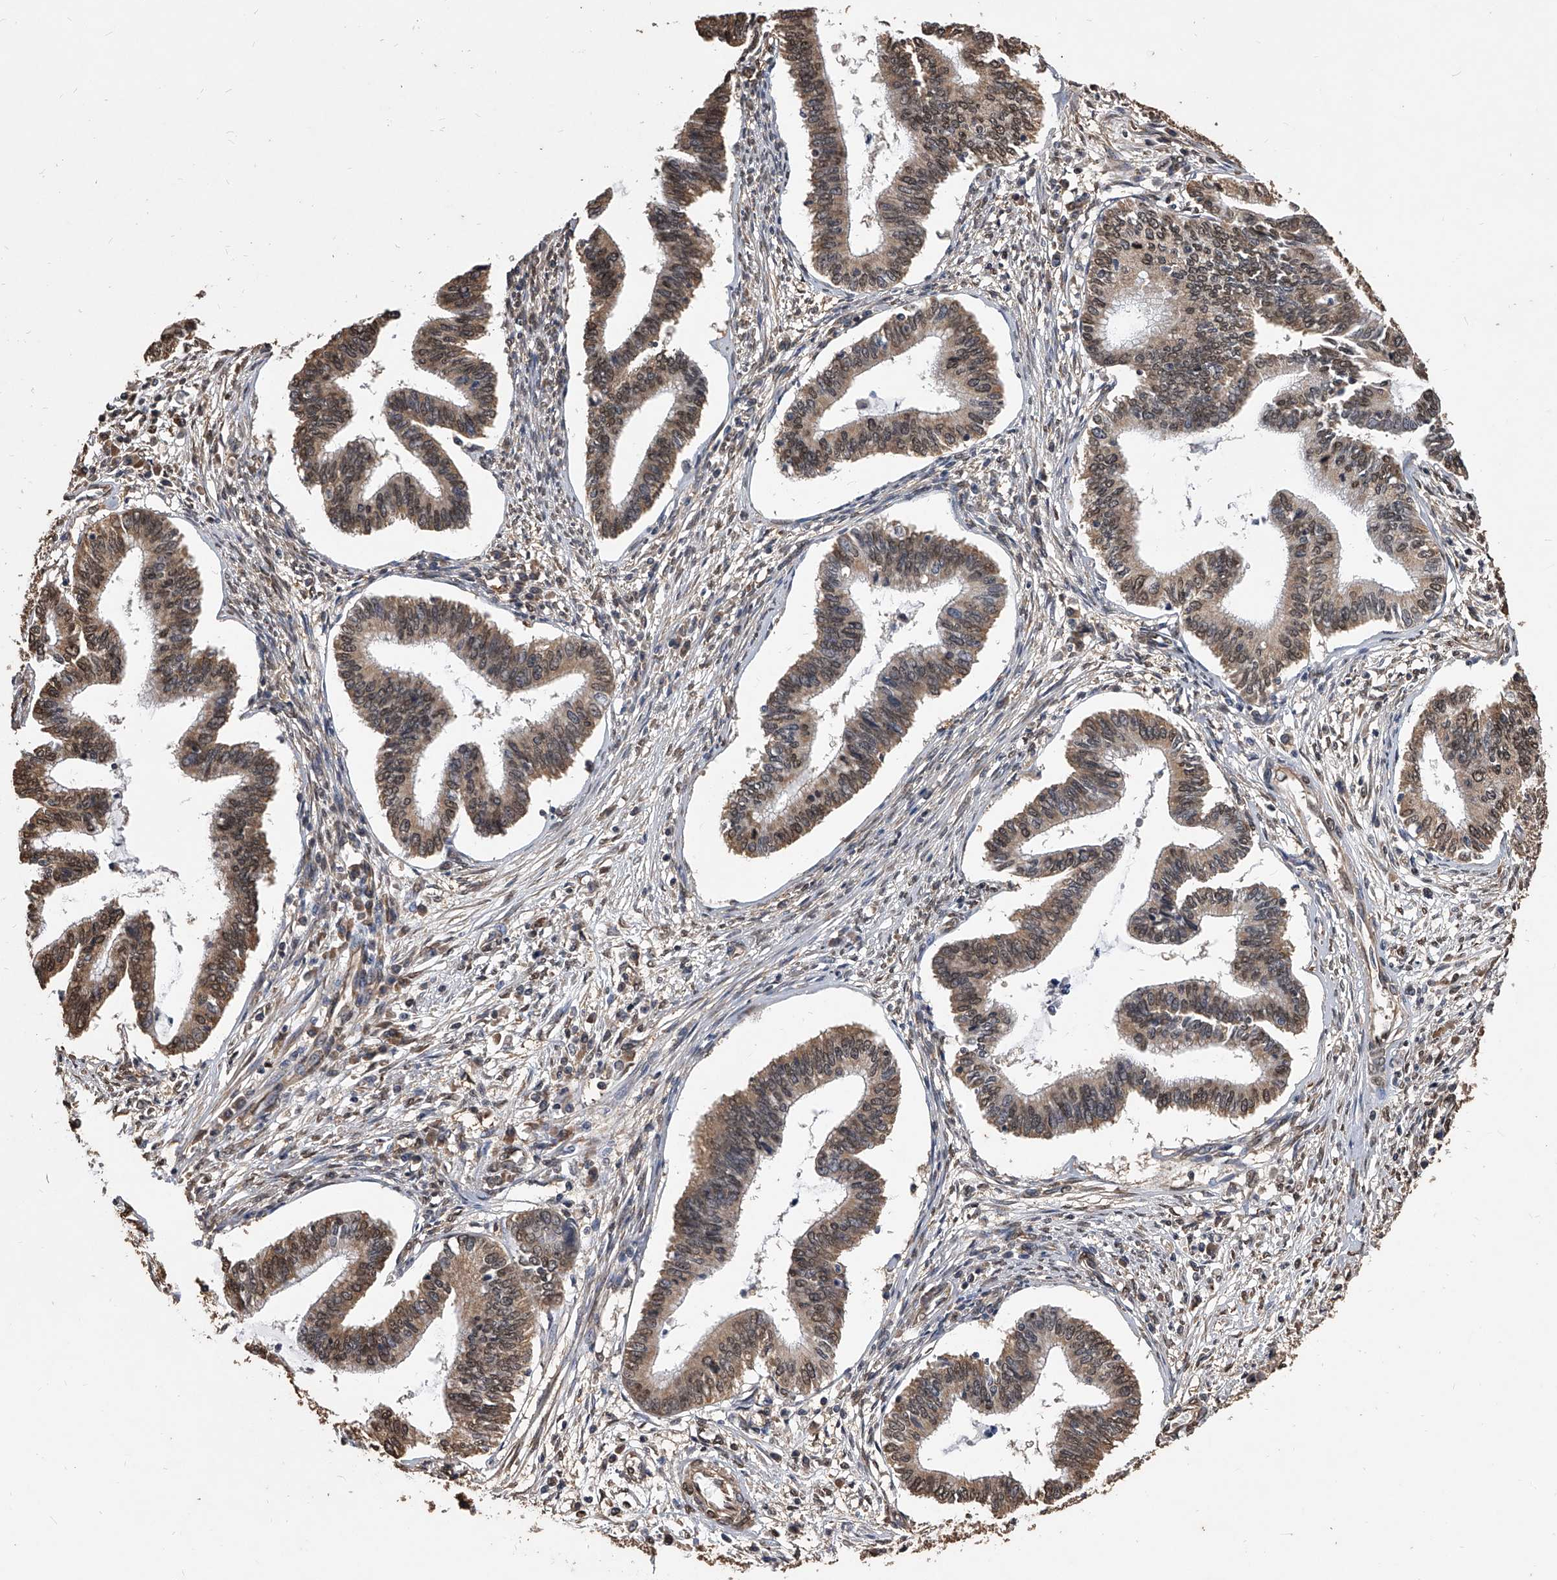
{"staining": {"intensity": "moderate", "quantity": ">75%", "location": "cytoplasmic/membranous,nuclear"}, "tissue": "cervical cancer", "cell_type": "Tumor cells", "image_type": "cancer", "snomed": [{"axis": "morphology", "description": "Adenocarcinoma, NOS"}, {"axis": "topography", "description": "Cervix"}], "caption": "A medium amount of moderate cytoplasmic/membranous and nuclear expression is appreciated in approximately >75% of tumor cells in adenocarcinoma (cervical) tissue. The protein of interest is shown in brown color, while the nuclei are stained blue.", "gene": "FBXL4", "patient": {"sex": "female", "age": 36}}